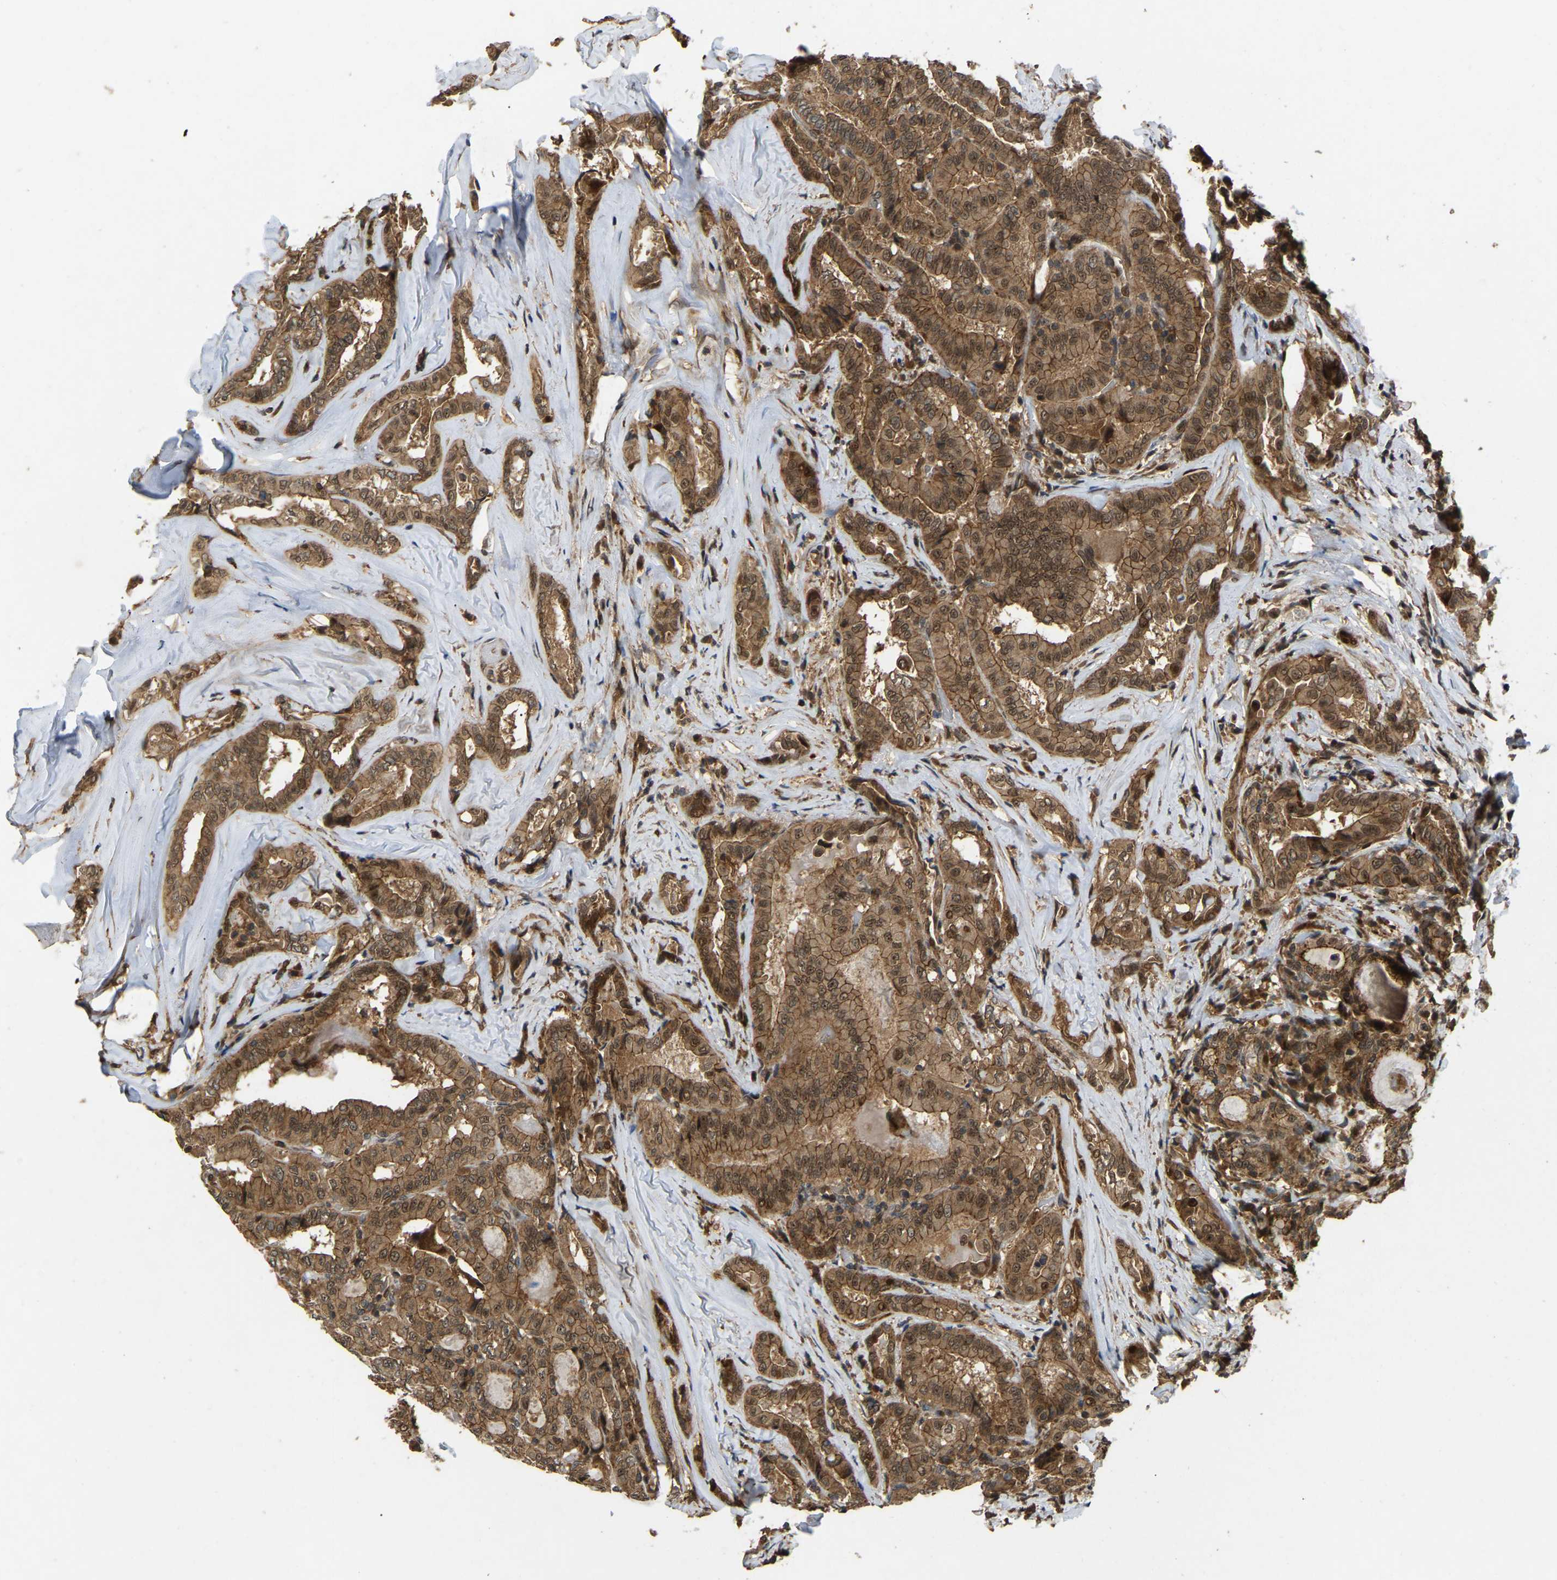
{"staining": {"intensity": "moderate", "quantity": ">75%", "location": "cytoplasmic/membranous,nuclear"}, "tissue": "thyroid cancer", "cell_type": "Tumor cells", "image_type": "cancer", "snomed": [{"axis": "morphology", "description": "Papillary adenocarcinoma, NOS"}, {"axis": "topography", "description": "Thyroid gland"}], "caption": "Immunohistochemical staining of papillary adenocarcinoma (thyroid) demonstrates medium levels of moderate cytoplasmic/membranous and nuclear protein expression in about >75% of tumor cells. Using DAB (3,3'-diaminobenzidine) (brown) and hematoxylin (blue) stains, captured at high magnification using brightfield microscopy.", "gene": "KIAA1549", "patient": {"sex": "female", "age": 42}}